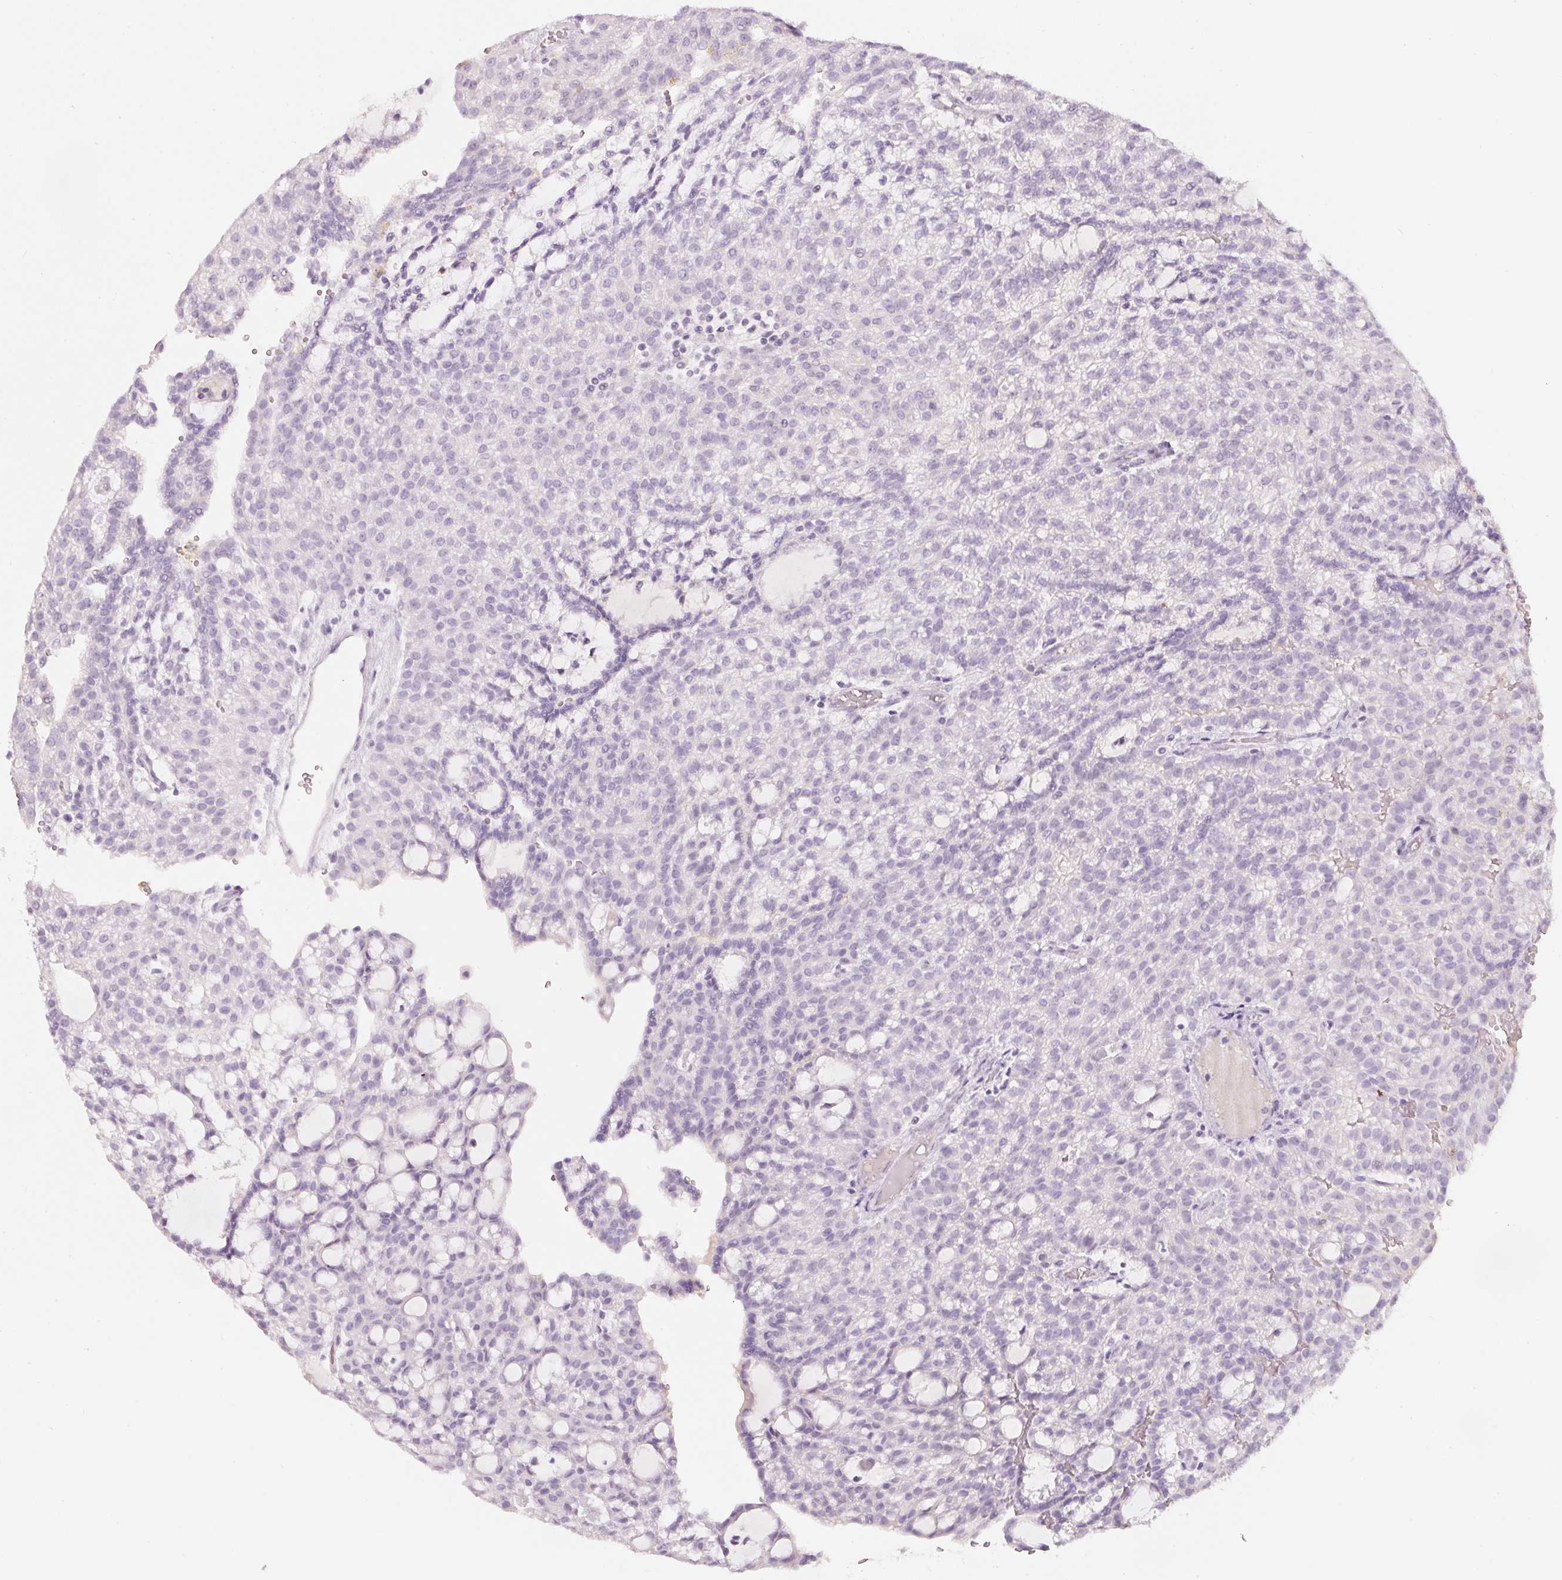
{"staining": {"intensity": "negative", "quantity": "none", "location": "none"}, "tissue": "renal cancer", "cell_type": "Tumor cells", "image_type": "cancer", "snomed": [{"axis": "morphology", "description": "Adenocarcinoma, NOS"}, {"axis": "topography", "description": "Kidney"}], "caption": "There is no significant positivity in tumor cells of adenocarcinoma (renal).", "gene": "ENSG00000206549", "patient": {"sex": "male", "age": 63}}